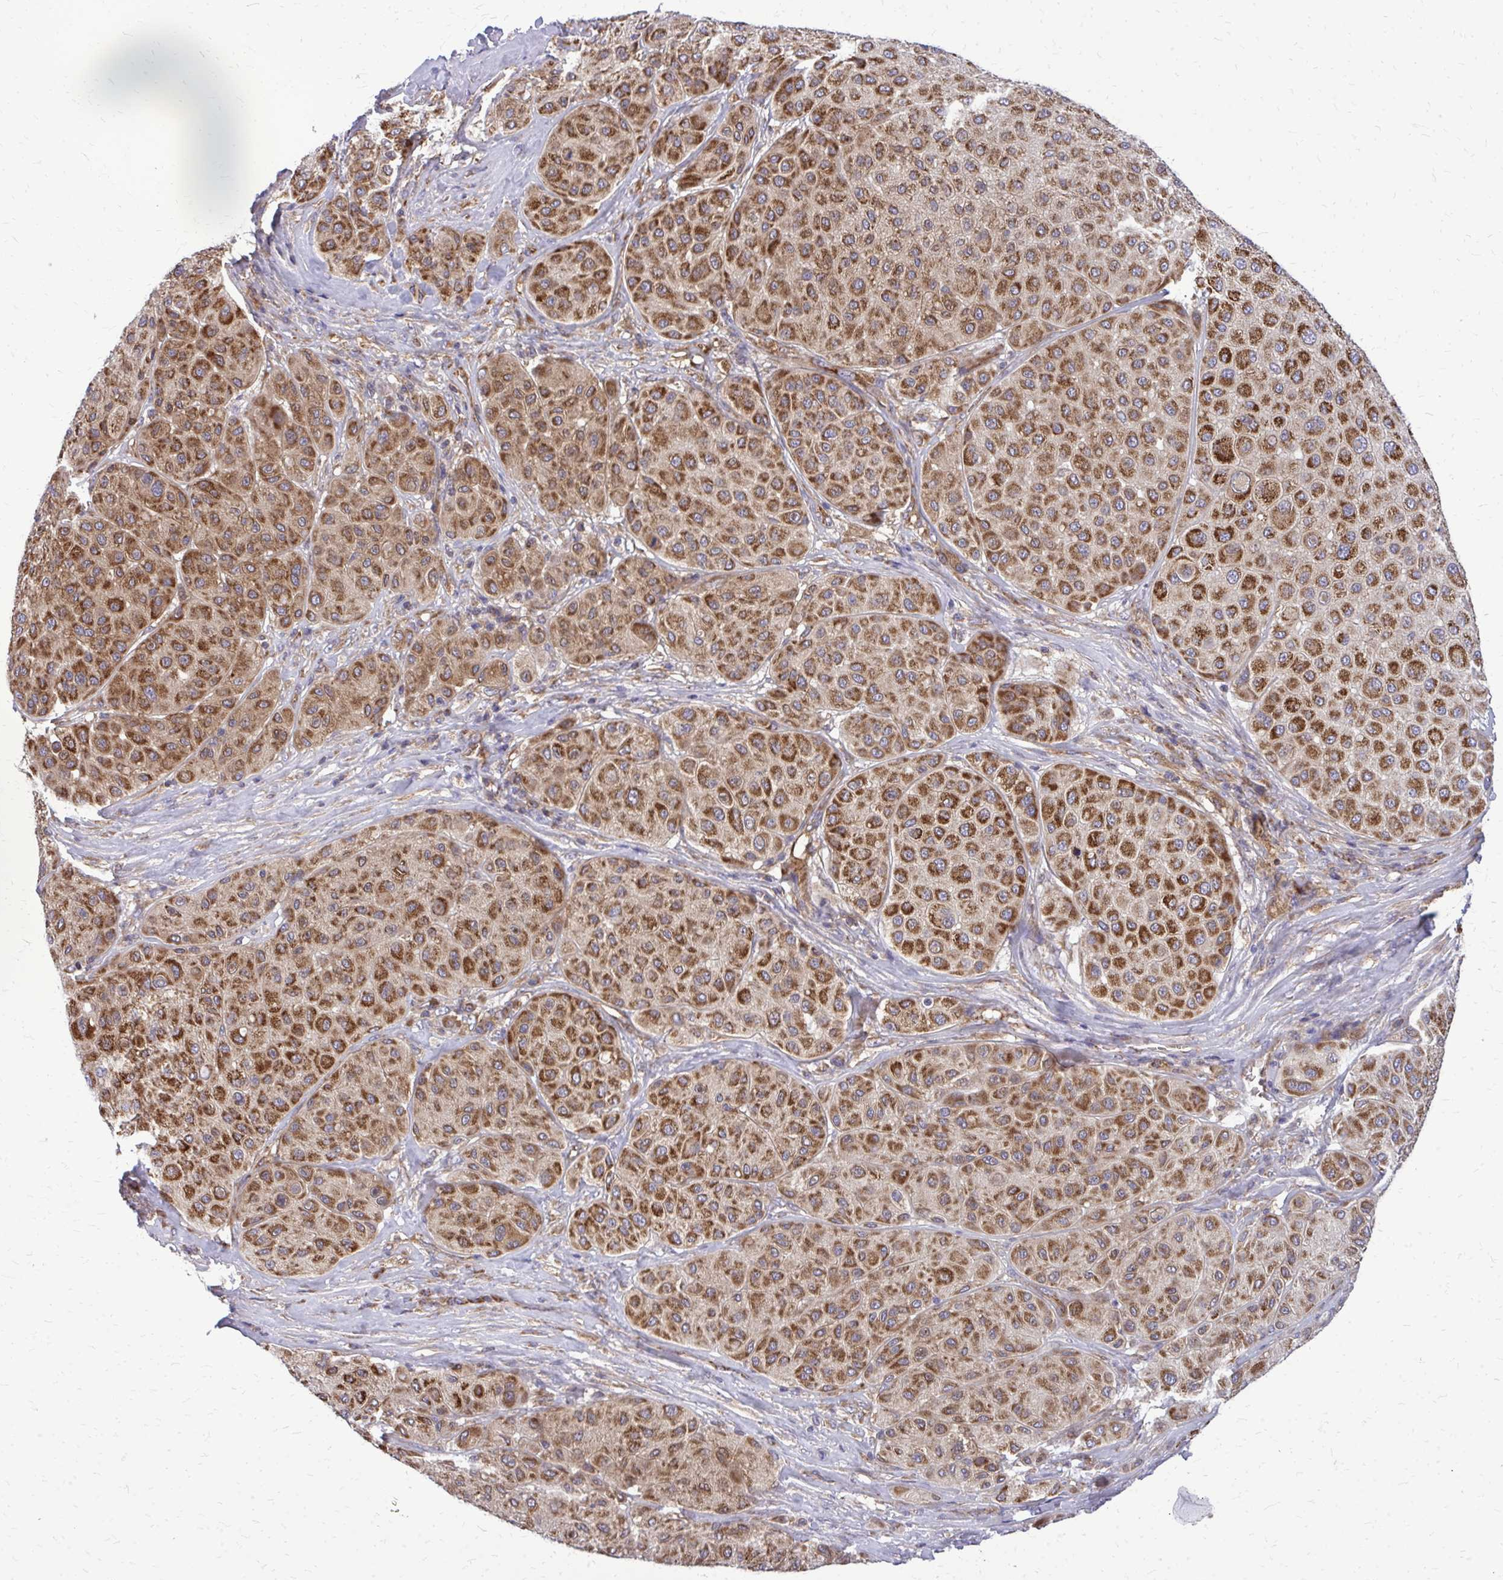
{"staining": {"intensity": "strong", "quantity": ">75%", "location": "cytoplasmic/membranous"}, "tissue": "melanoma", "cell_type": "Tumor cells", "image_type": "cancer", "snomed": [{"axis": "morphology", "description": "Malignant melanoma, Metastatic site"}, {"axis": "topography", "description": "Smooth muscle"}], "caption": "Immunohistochemistry (IHC) staining of melanoma, which exhibits high levels of strong cytoplasmic/membranous expression in about >75% of tumor cells indicating strong cytoplasmic/membranous protein positivity. The staining was performed using DAB (3,3'-diaminobenzidine) (brown) for protein detection and nuclei were counterstained in hematoxylin (blue).", "gene": "PDK4", "patient": {"sex": "male", "age": 41}}